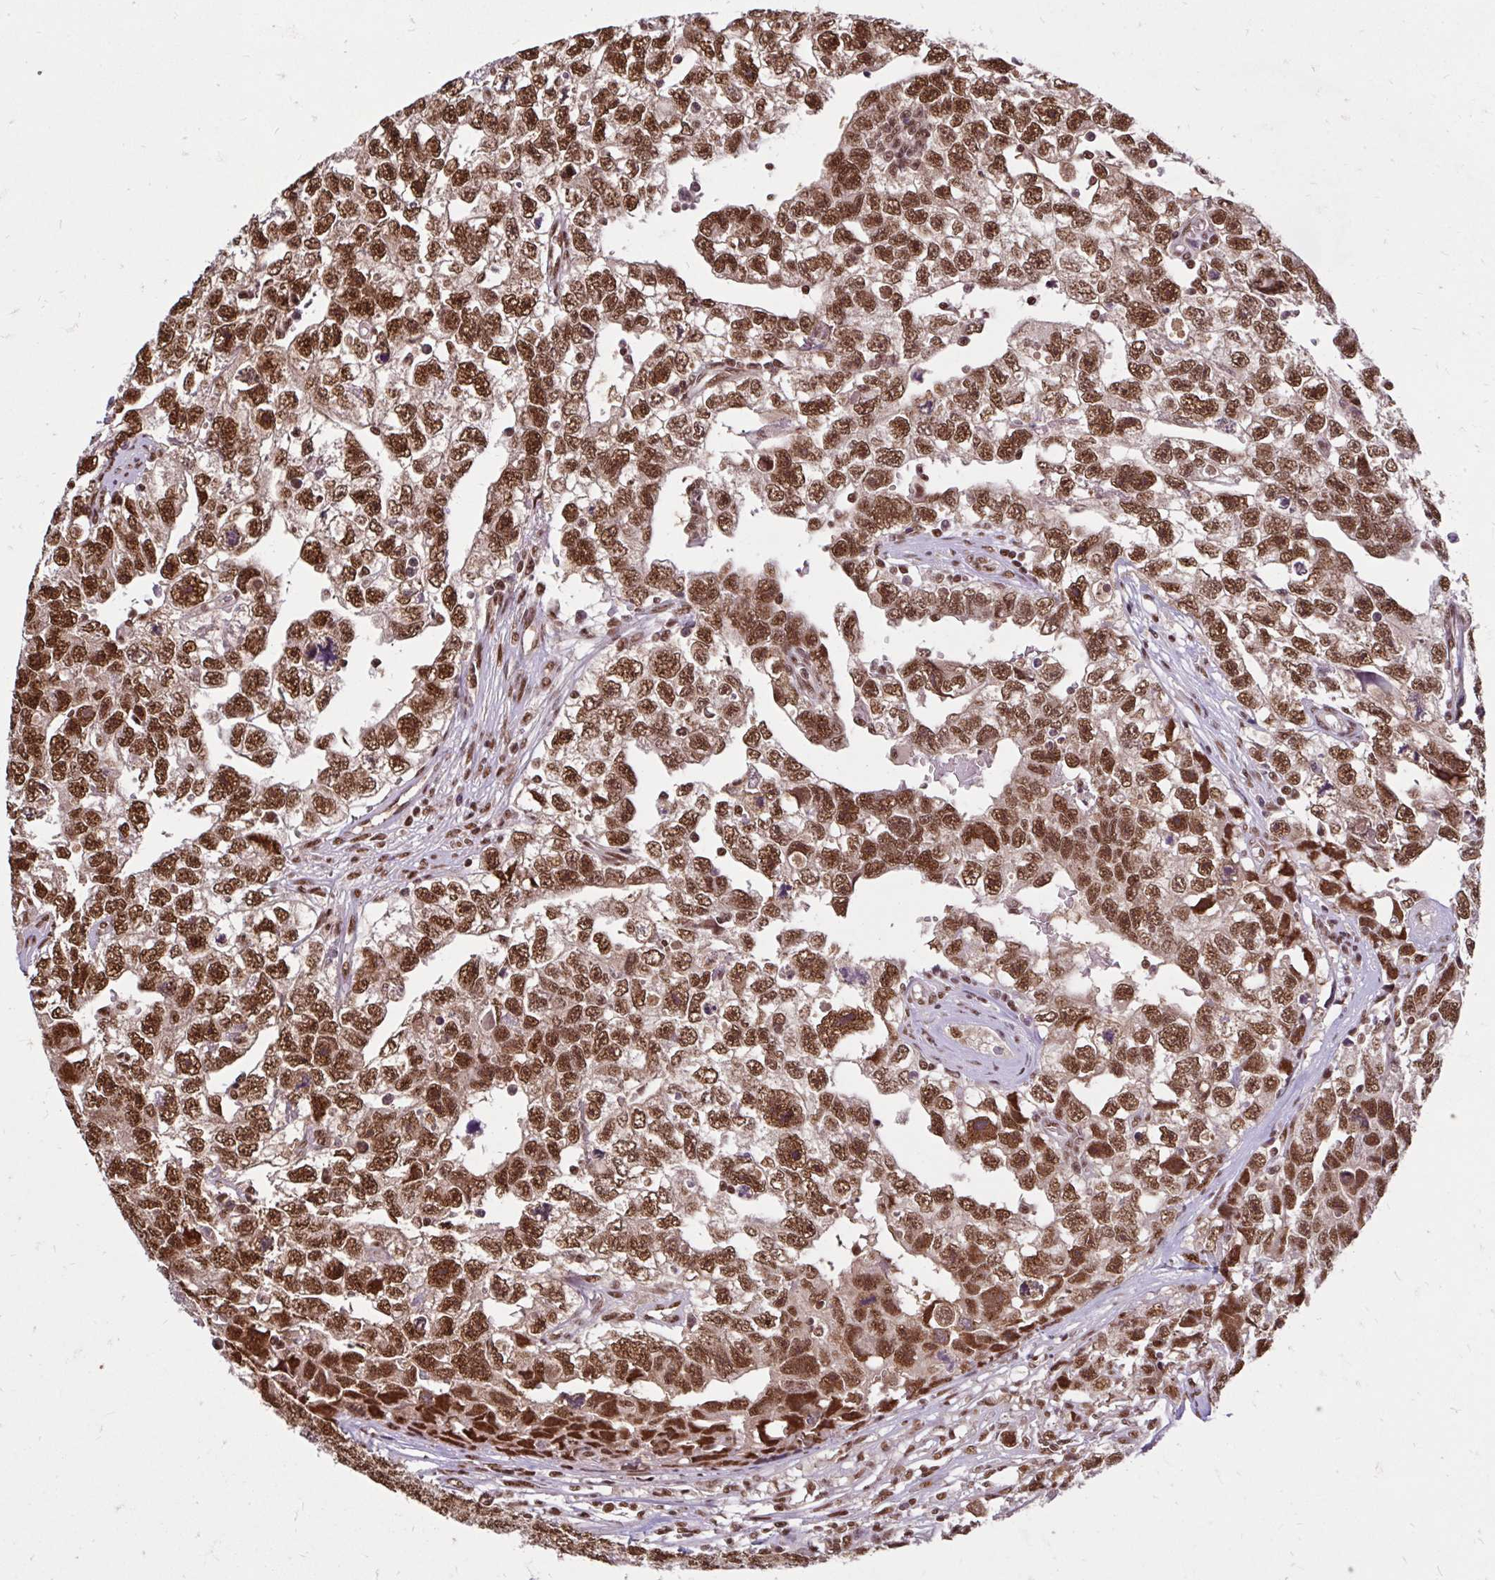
{"staining": {"intensity": "moderate", "quantity": ">75%", "location": "nuclear"}, "tissue": "testis cancer", "cell_type": "Tumor cells", "image_type": "cancer", "snomed": [{"axis": "morphology", "description": "Carcinoma, Embryonal, NOS"}, {"axis": "topography", "description": "Testis"}], "caption": "Protein staining of testis embryonal carcinoma tissue displays moderate nuclear expression in about >75% of tumor cells.", "gene": "ABCA9", "patient": {"sex": "male", "age": 22}}